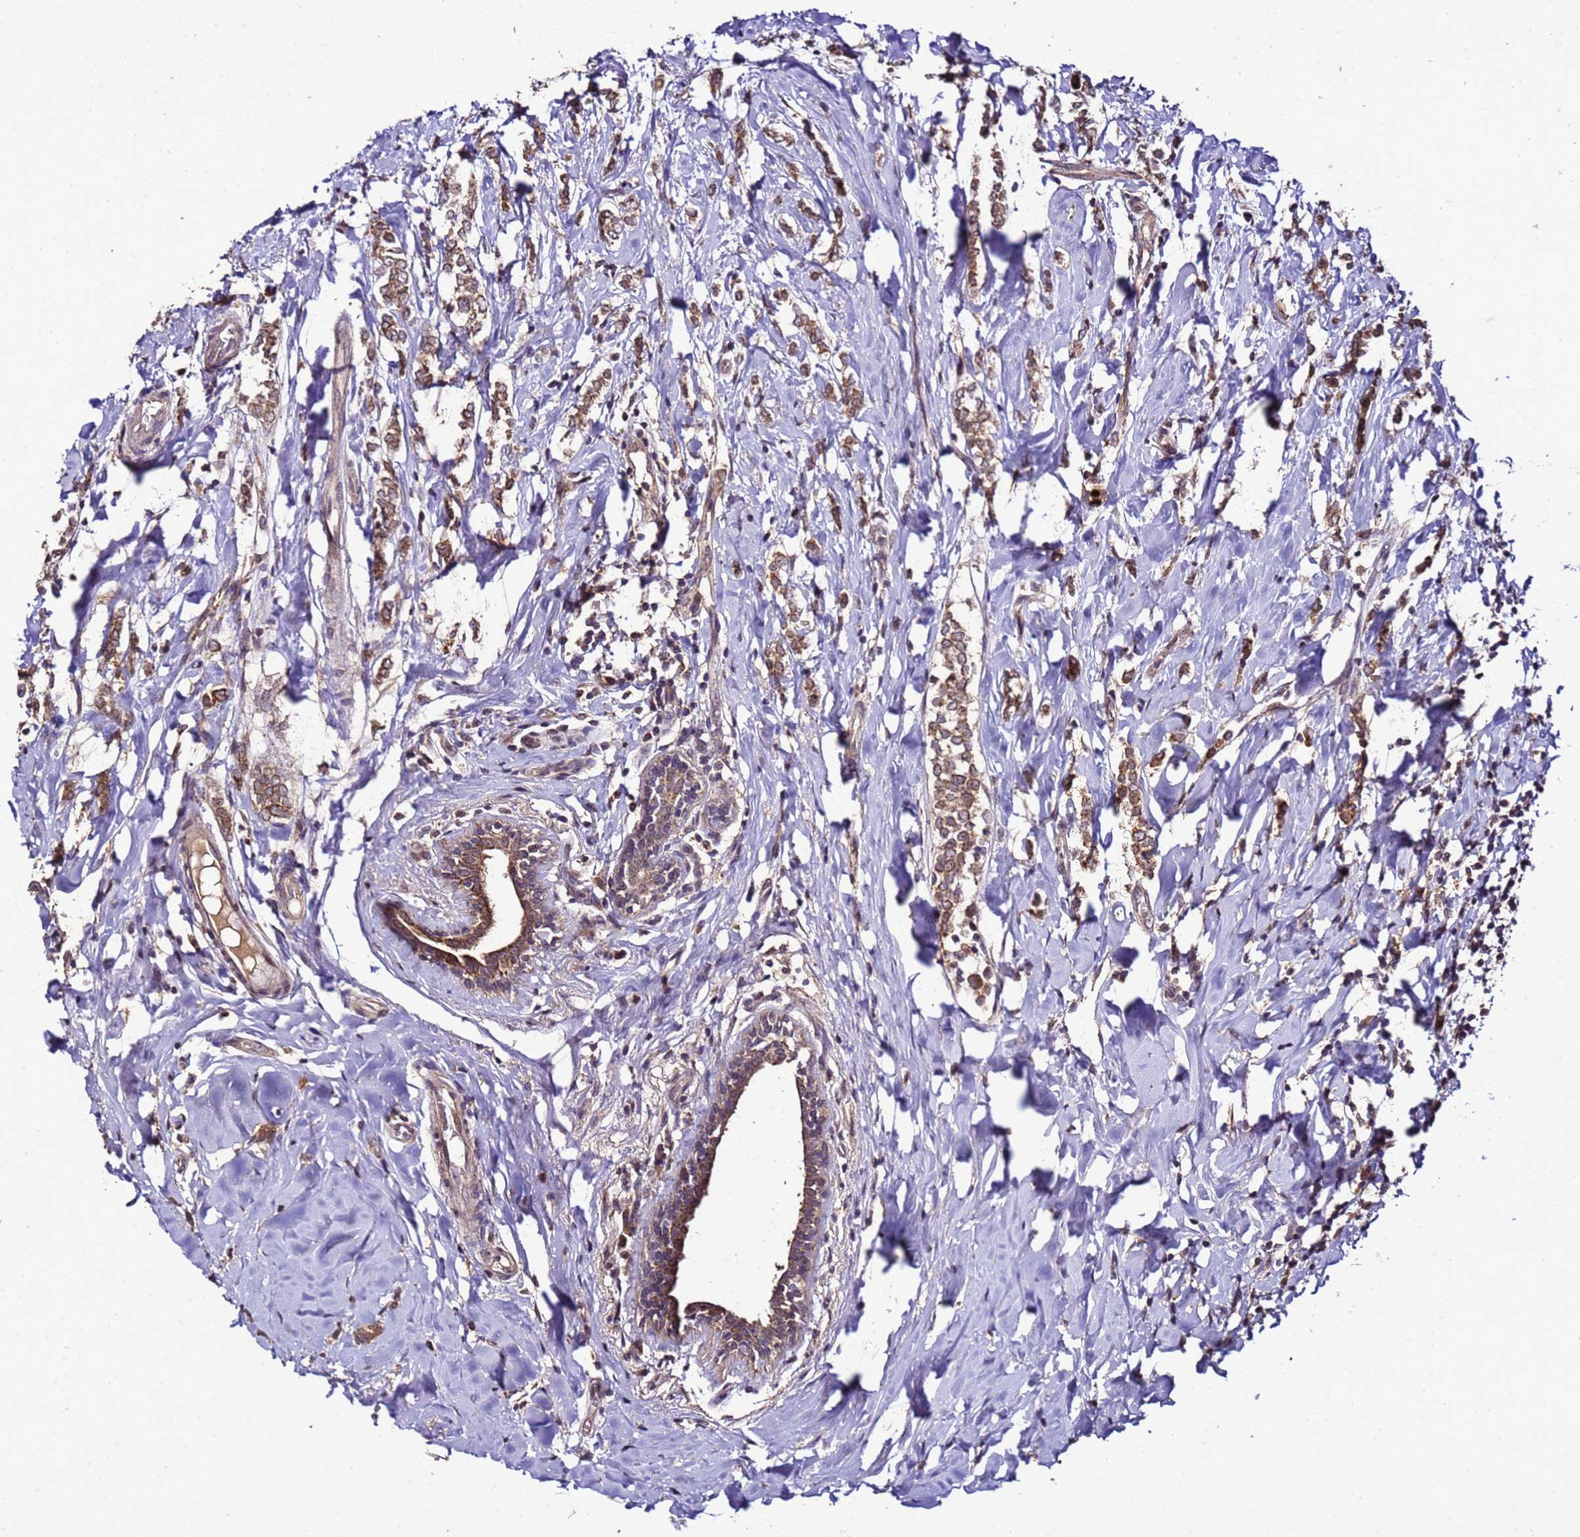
{"staining": {"intensity": "moderate", "quantity": ">75%", "location": "cytoplasmic/membranous"}, "tissue": "breast cancer", "cell_type": "Tumor cells", "image_type": "cancer", "snomed": [{"axis": "morphology", "description": "Normal tissue, NOS"}, {"axis": "morphology", "description": "Lobular carcinoma"}, {"axis": "topography", "description": "Breast"}], "caption": "Brown immunohistochemical staining in human lobular carcinoma (breast) displays moderate cytoplasmic/membranous expression in about >75% of tumor cells. The protein of interest is shown in brown color, while the nuclei are stained blue.", "gene": "ZNF329", "patient": {"sex": "female", "age": 47}}